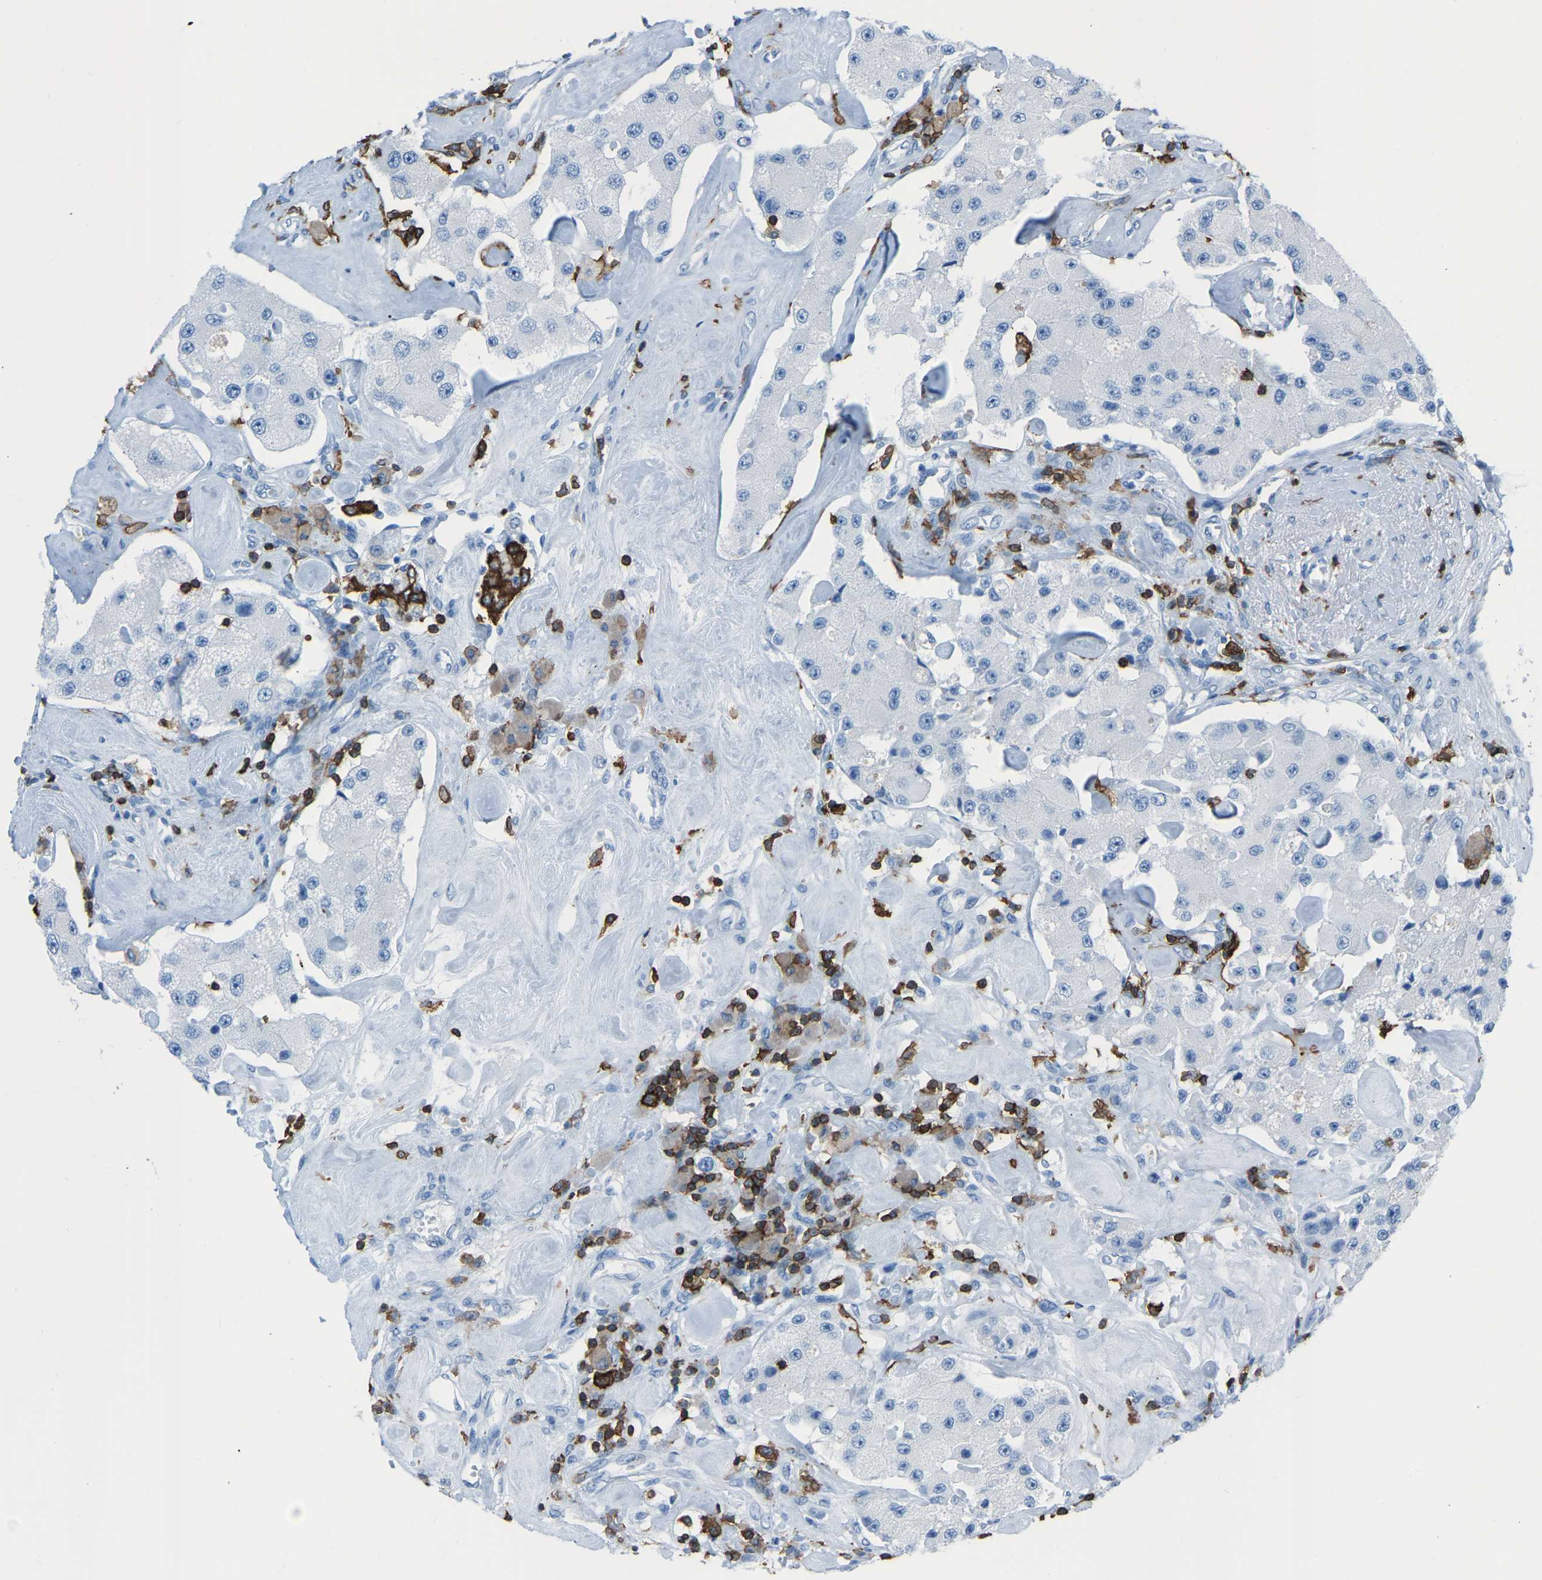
{"staining": {"intensity": "negative", "quantity": "none", "location": "none"}, "tissue": "carcinoid", "cell_type": "Tumor cells", "image_type": "cancer", "snomed": [{"axis": "morphology", "description": "Carcinoid, malignant, NOS"}, {"axis": "topography", "description": "Pancreas"}], "caption": "This is a histopathology image of IHC staining of malignant carcinoid, which shows no expression in tumor cells.", "gene": "LSP1", "patient": {"sex": "male", "age": 41}}